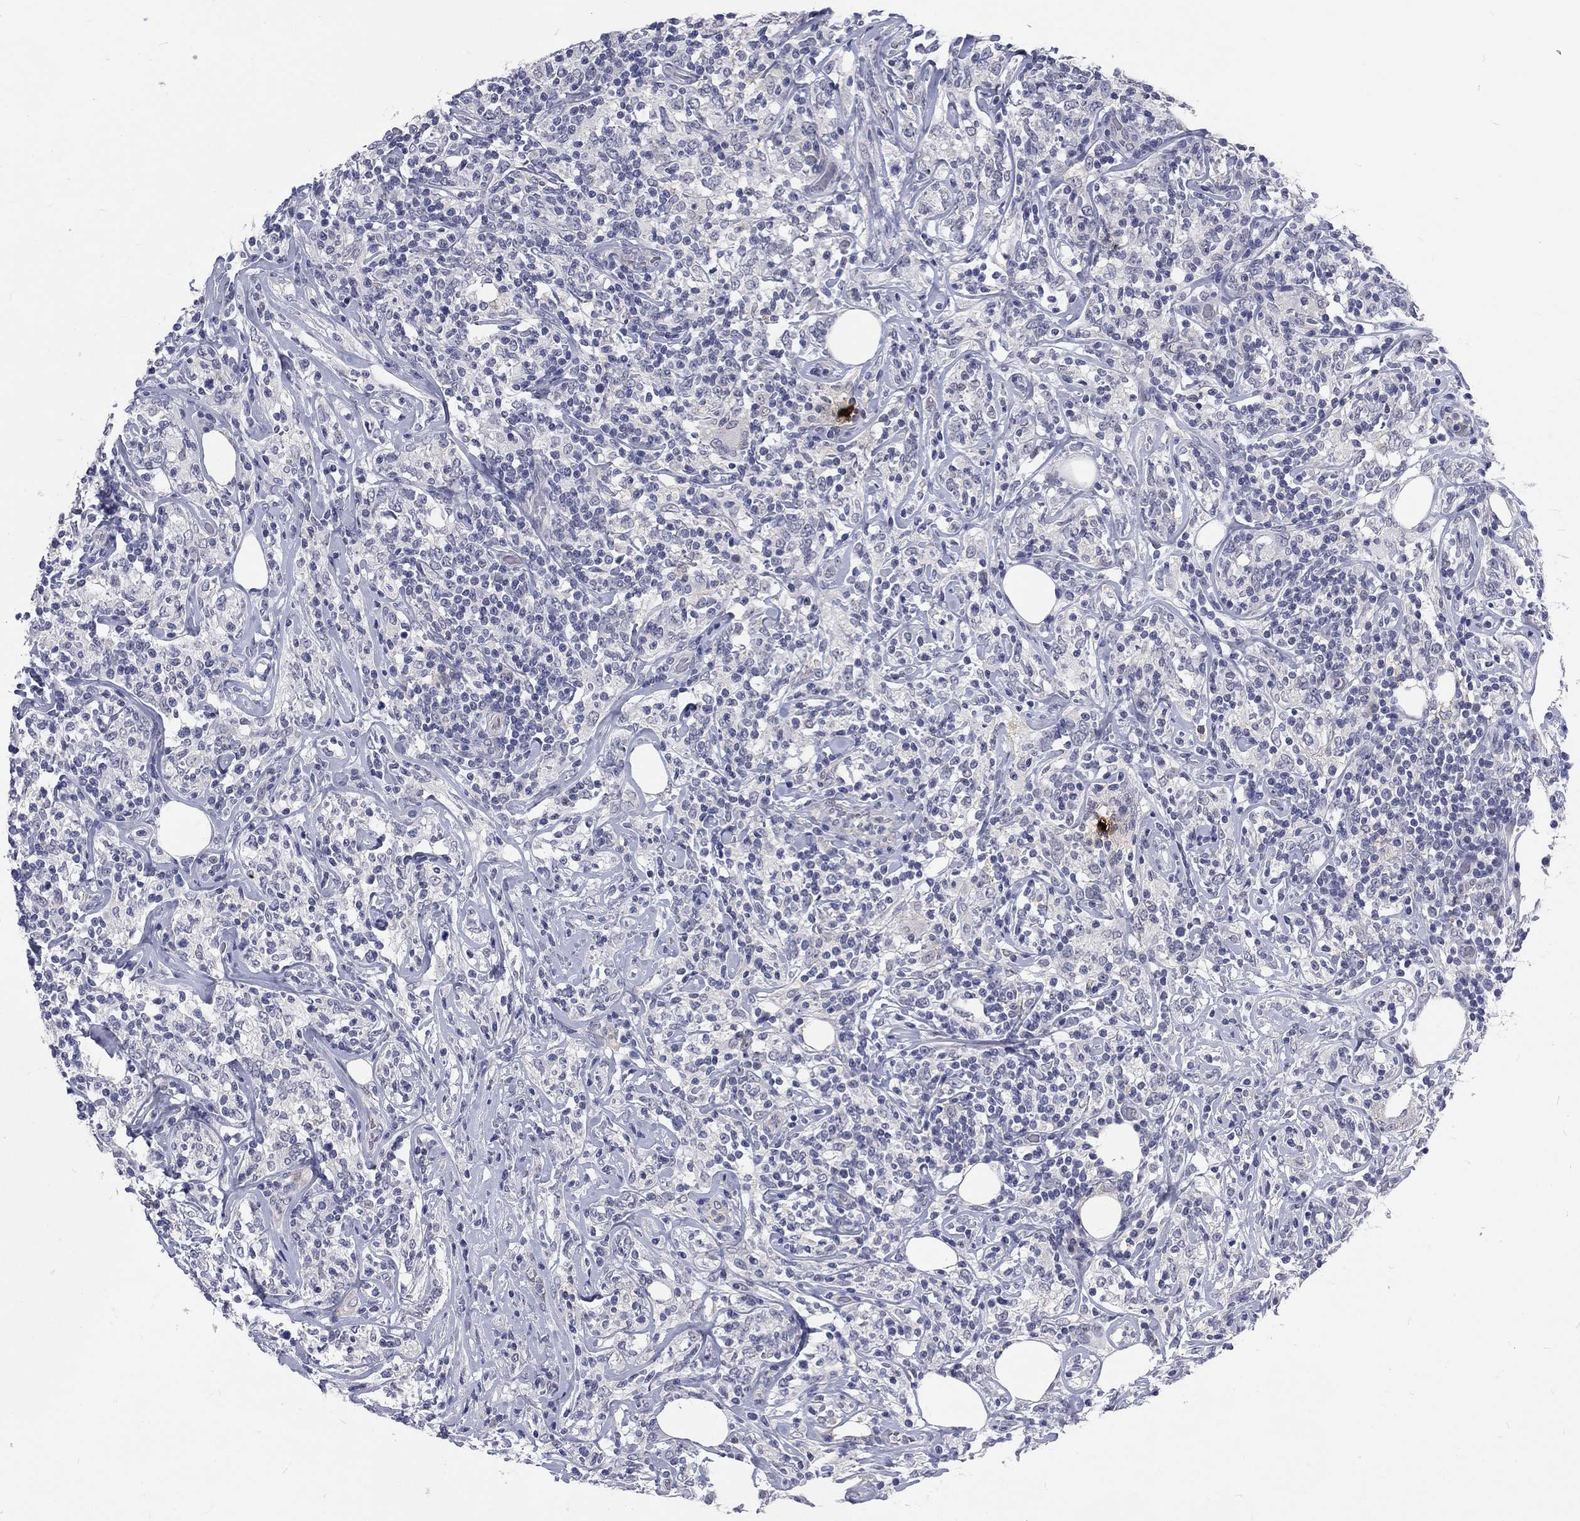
{"staining": {"intensity": "negative", "quantity": "none", "location": "none"}, "tissue": "lymphoma", "cell_type": "Tumor cells", "image_type": "cancer", "snomed": [{"axis": "morphology", "description": "Malignant lymphoma, non-Hodgkin's type, High grade"}, {"axis": "topography", "description": "Lymph node"}], "caption": "Tumor cells show no significant expression in lymphoma.", "gene": "PHKA1", "patient": {"sex": "female", "age": 84}}